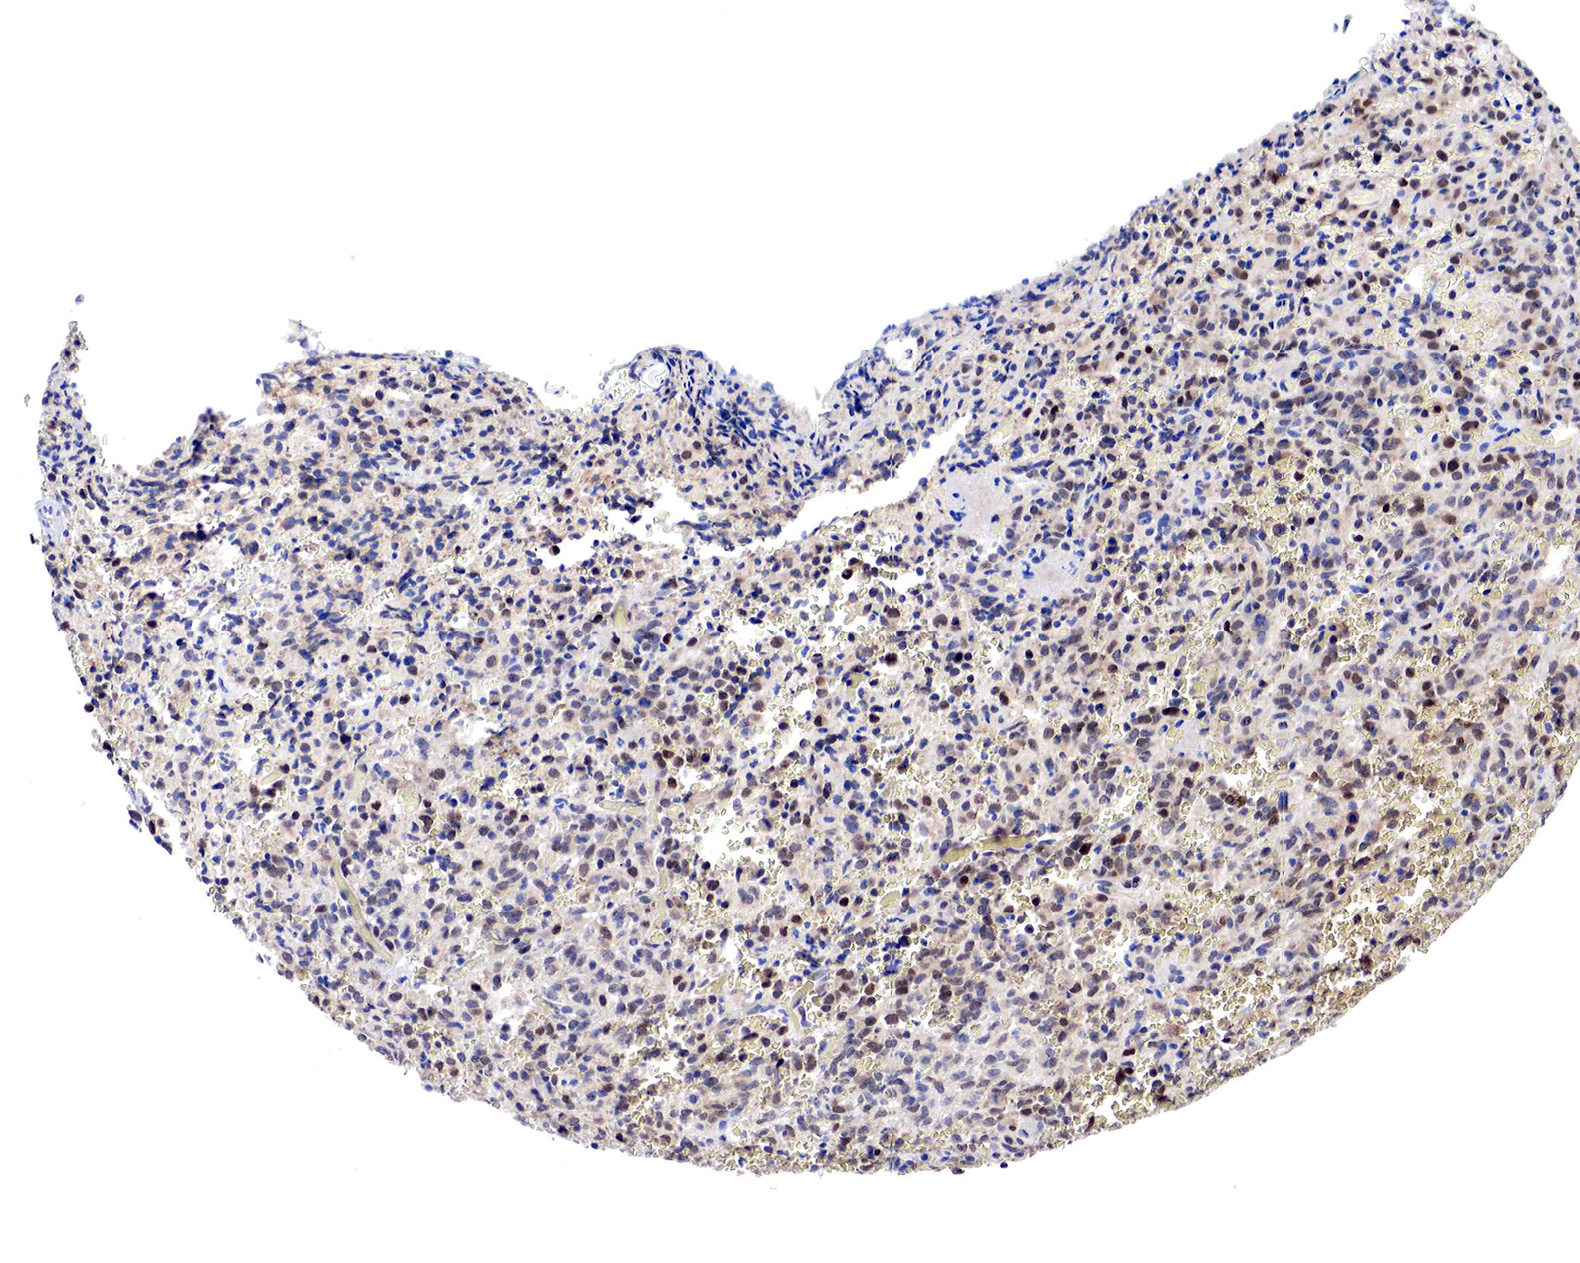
{"staining": {"intensity": "weak", "quantity": "25%-75%", "location": "cytoplasmic/membranous,nuclear"}, "tissue": "glioma", "cell_type": "Tumor cells", "image_type": "cancer", "snomed": [{"axis": "morphology", "description": "Glioma, malignant, High grade"}, {"axis": "topography", "description": "Brain"}], "caption": "Tumor cells display low levels of weak cytoplasmic/membranous and nuclear staining in approximately 25%-75% of cells in glioma.", "gene": "PABIR2", "patient": {"sex": "male", "age": 56}}